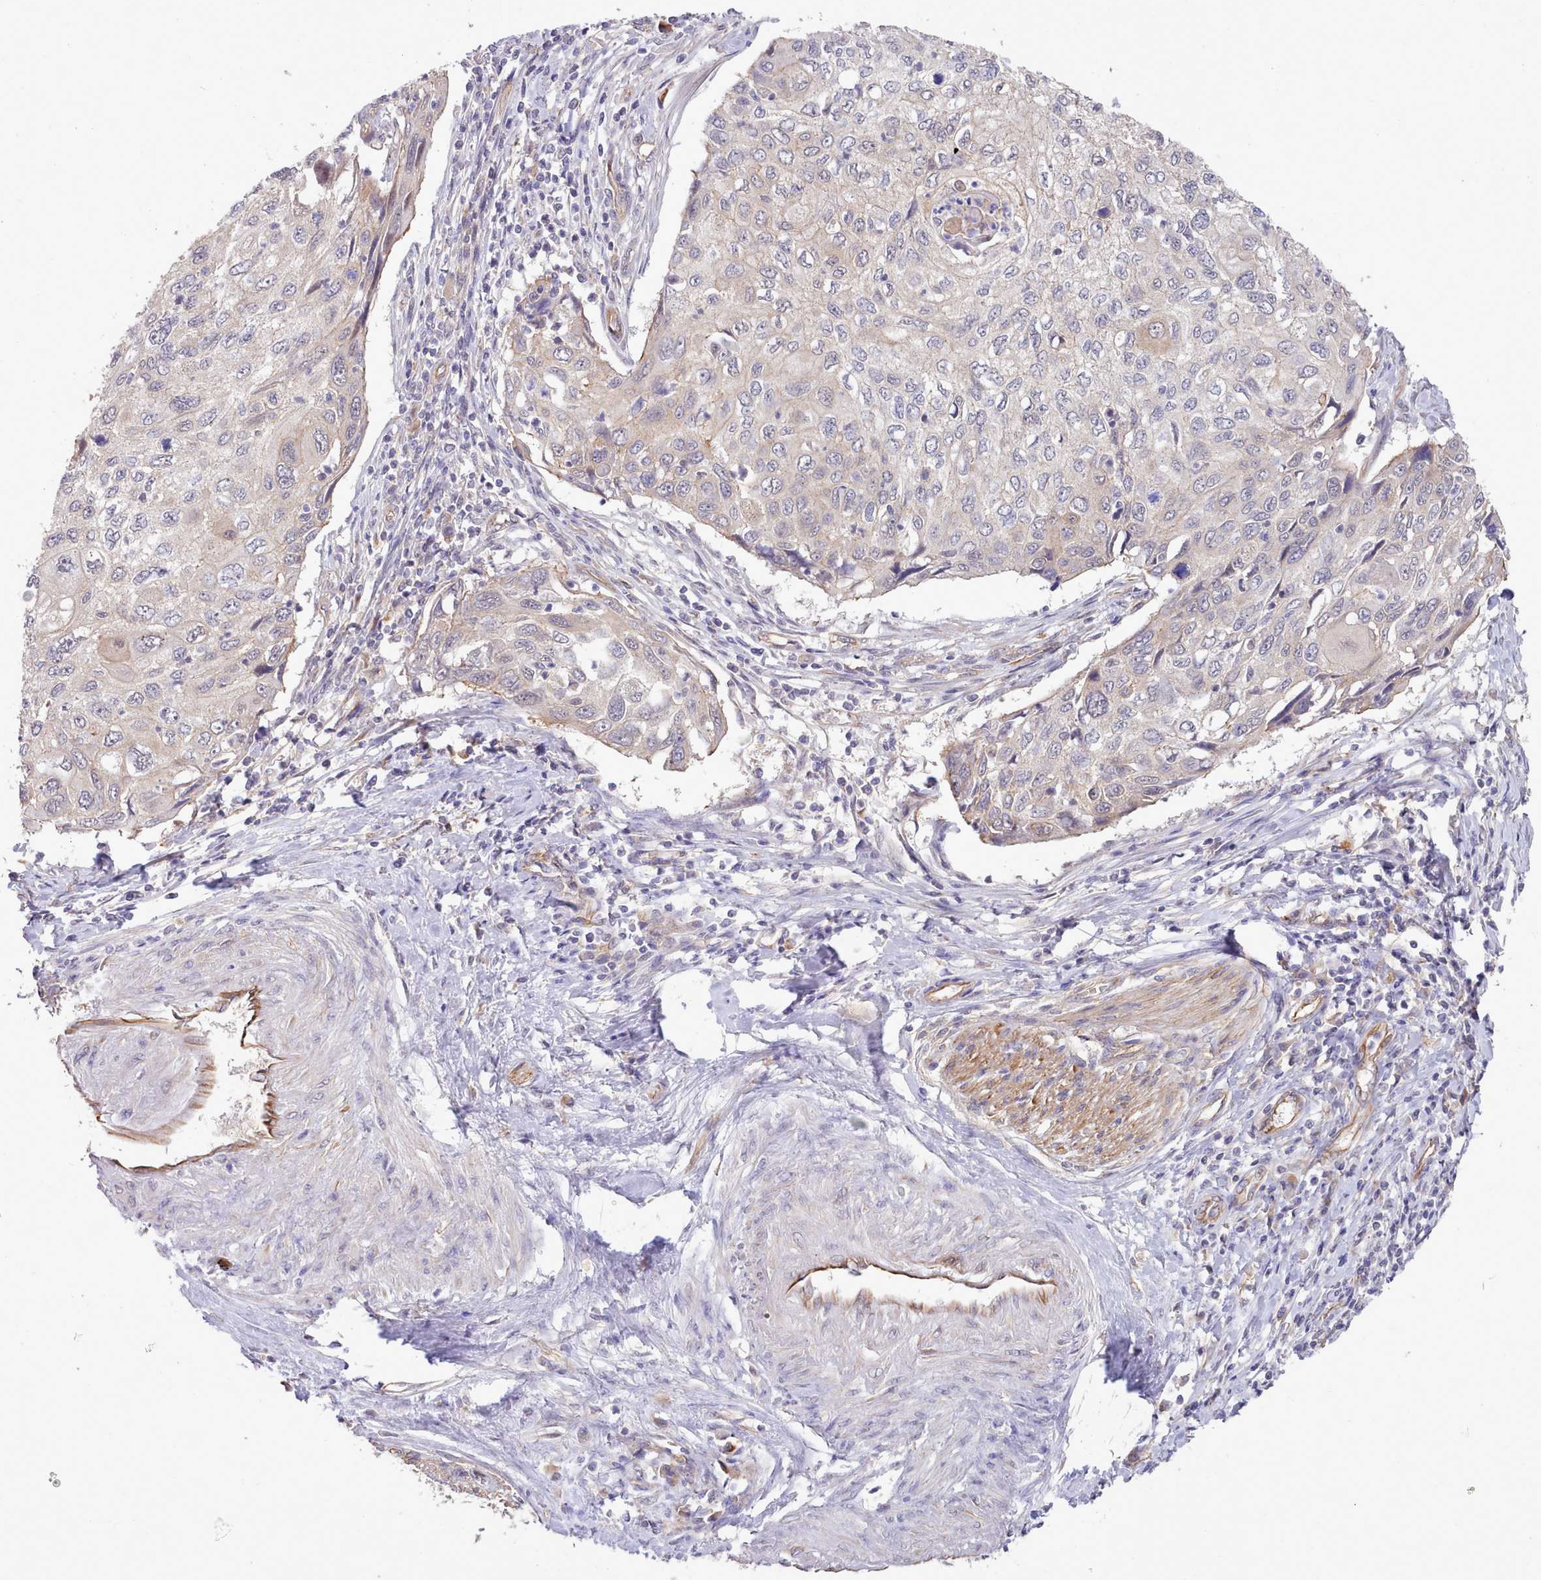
{"staining": {"intensity": "weak", "quantity": "<25%", "location": "cytoplasmic/membranous"}, "tissue": "cervical cancer", "cell_type": "Tumor cells", "image_type": "cancer", "snomed": [{"axis": "morphology", "description": "Squamous cell carcinoma, NOS"}, {"axis": "topography", "description": "Cervix"}], "caption": "DAB immunohistochemical staining of cervical squamous cell carcinoma reveals no significant expression in tumor cells.", "gene": "ZC3H13", "patient": {"sex": "female", "age": 70}}